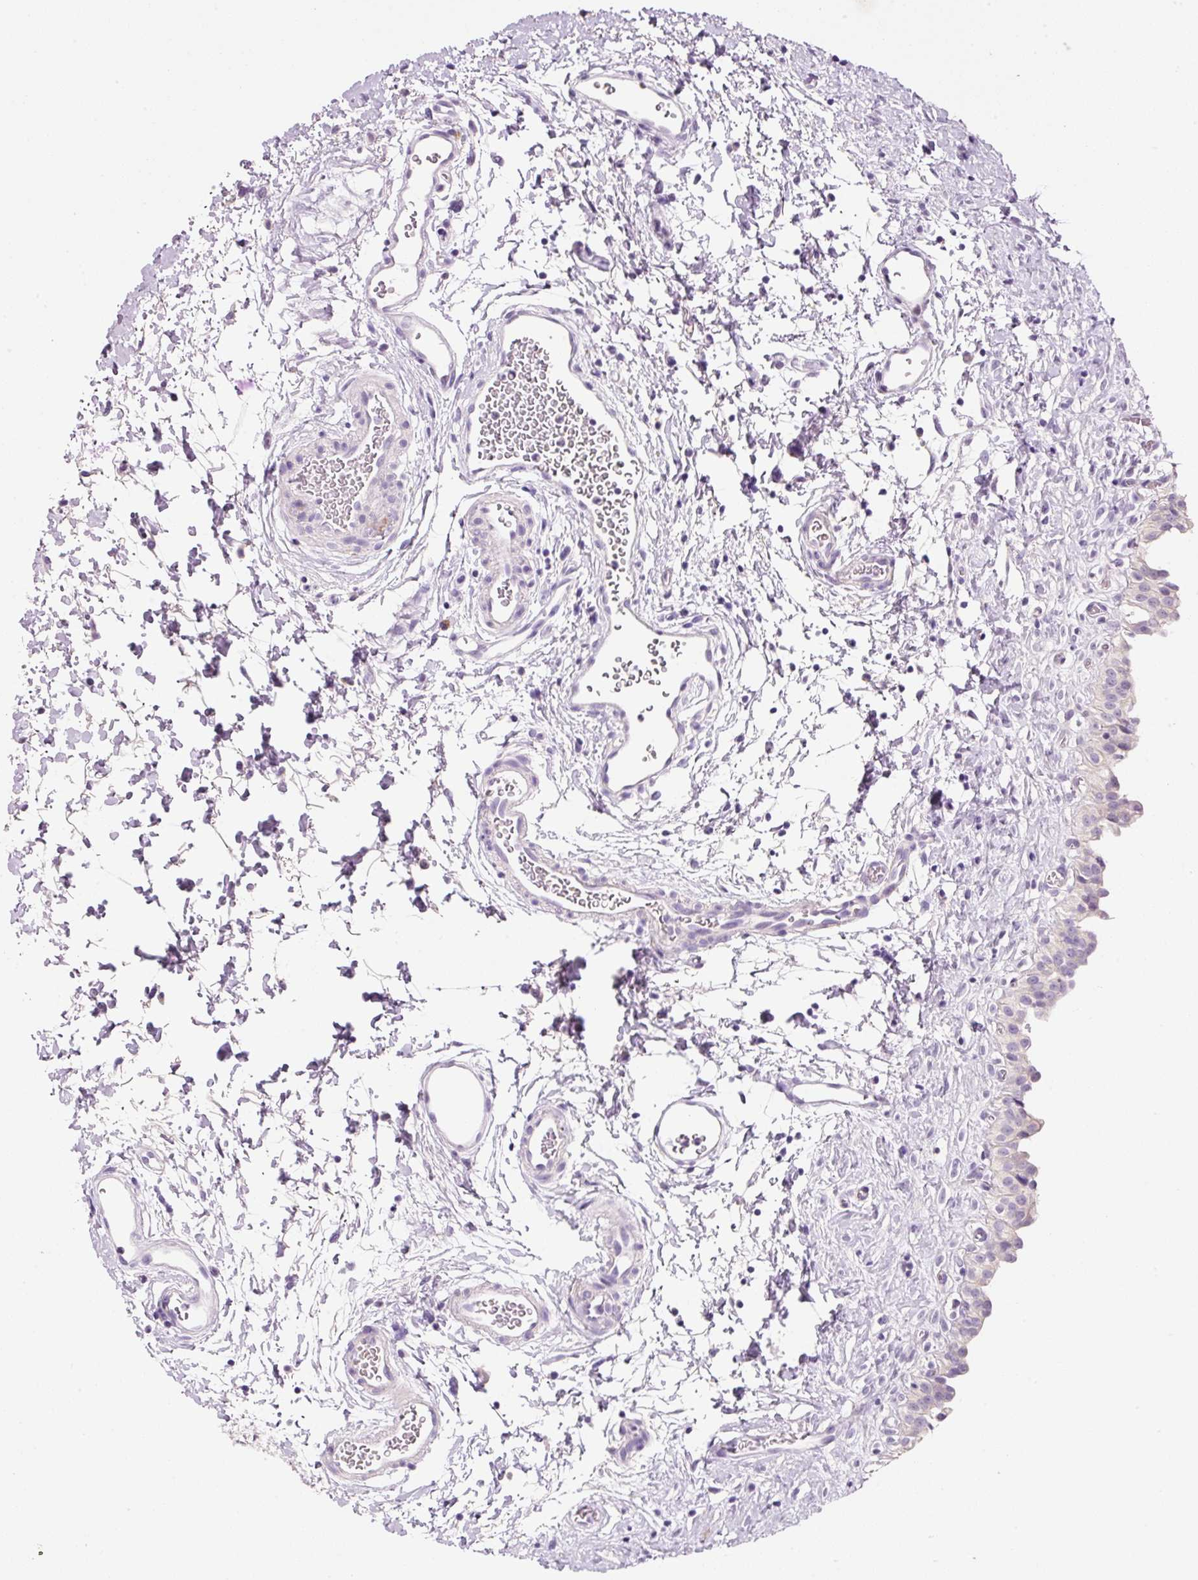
{"staining": {"intensity": "negative", "quantity": "none", "location": "none"}, "tissue": "urinary bladder", "cell_type": "Urothelial cells", "image_type": "normal", "snomed": [{"axis": "morphology", "description": "Normal tissue, NOS"}, {"axis": "topography", "description": "Urinary bladder"}], "caption": "Immunohistochemistry (IHC) photomicrograph of normal urinary bladder stained for a protein (brown), which displays no expression in urothelial cells.", "gene": "TENT5C", "patient": {"sex": "male", "age": 51}}